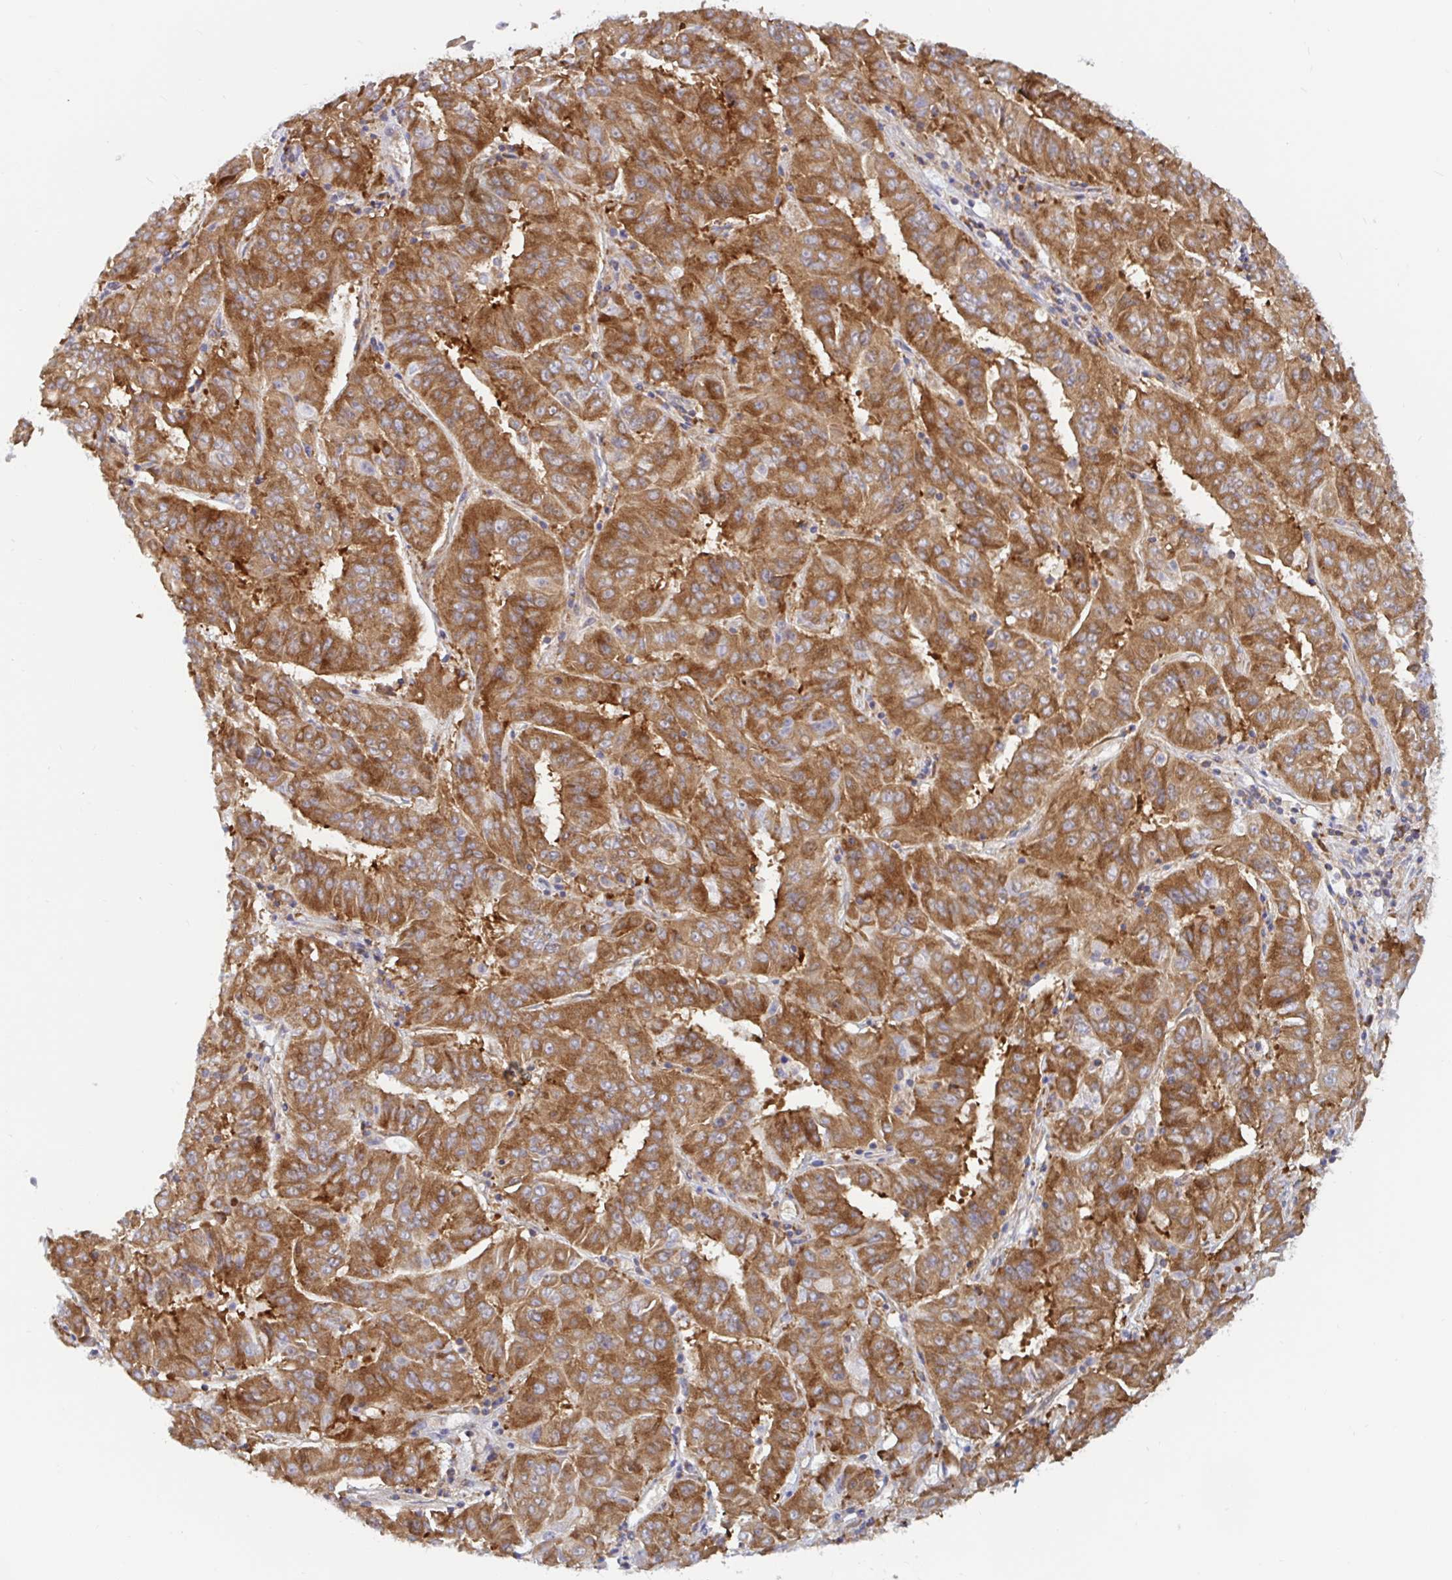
{"staining": {"intensity": "strong", "quantity": ">75%", "location": "cytoplasmic/membranous"}, "tissue": "pancreatic cancer", "cell_type": "Tumor cells", "image_type": "cancer", "snomed": [{"axis": "morphology", "description": "Adenocarcinoma, NOS"}, {"axis": "topography", "description": "Pancreas"}], "caption": "There is high levels of strong cytoplasmic/membranous expression in tumor cells of pancreatic adenocarcinoma, as demonstrated by immunohistochemical staining (brown color).", "gene": "LARP1", "patient": {"sex": "male", "age": 63}}